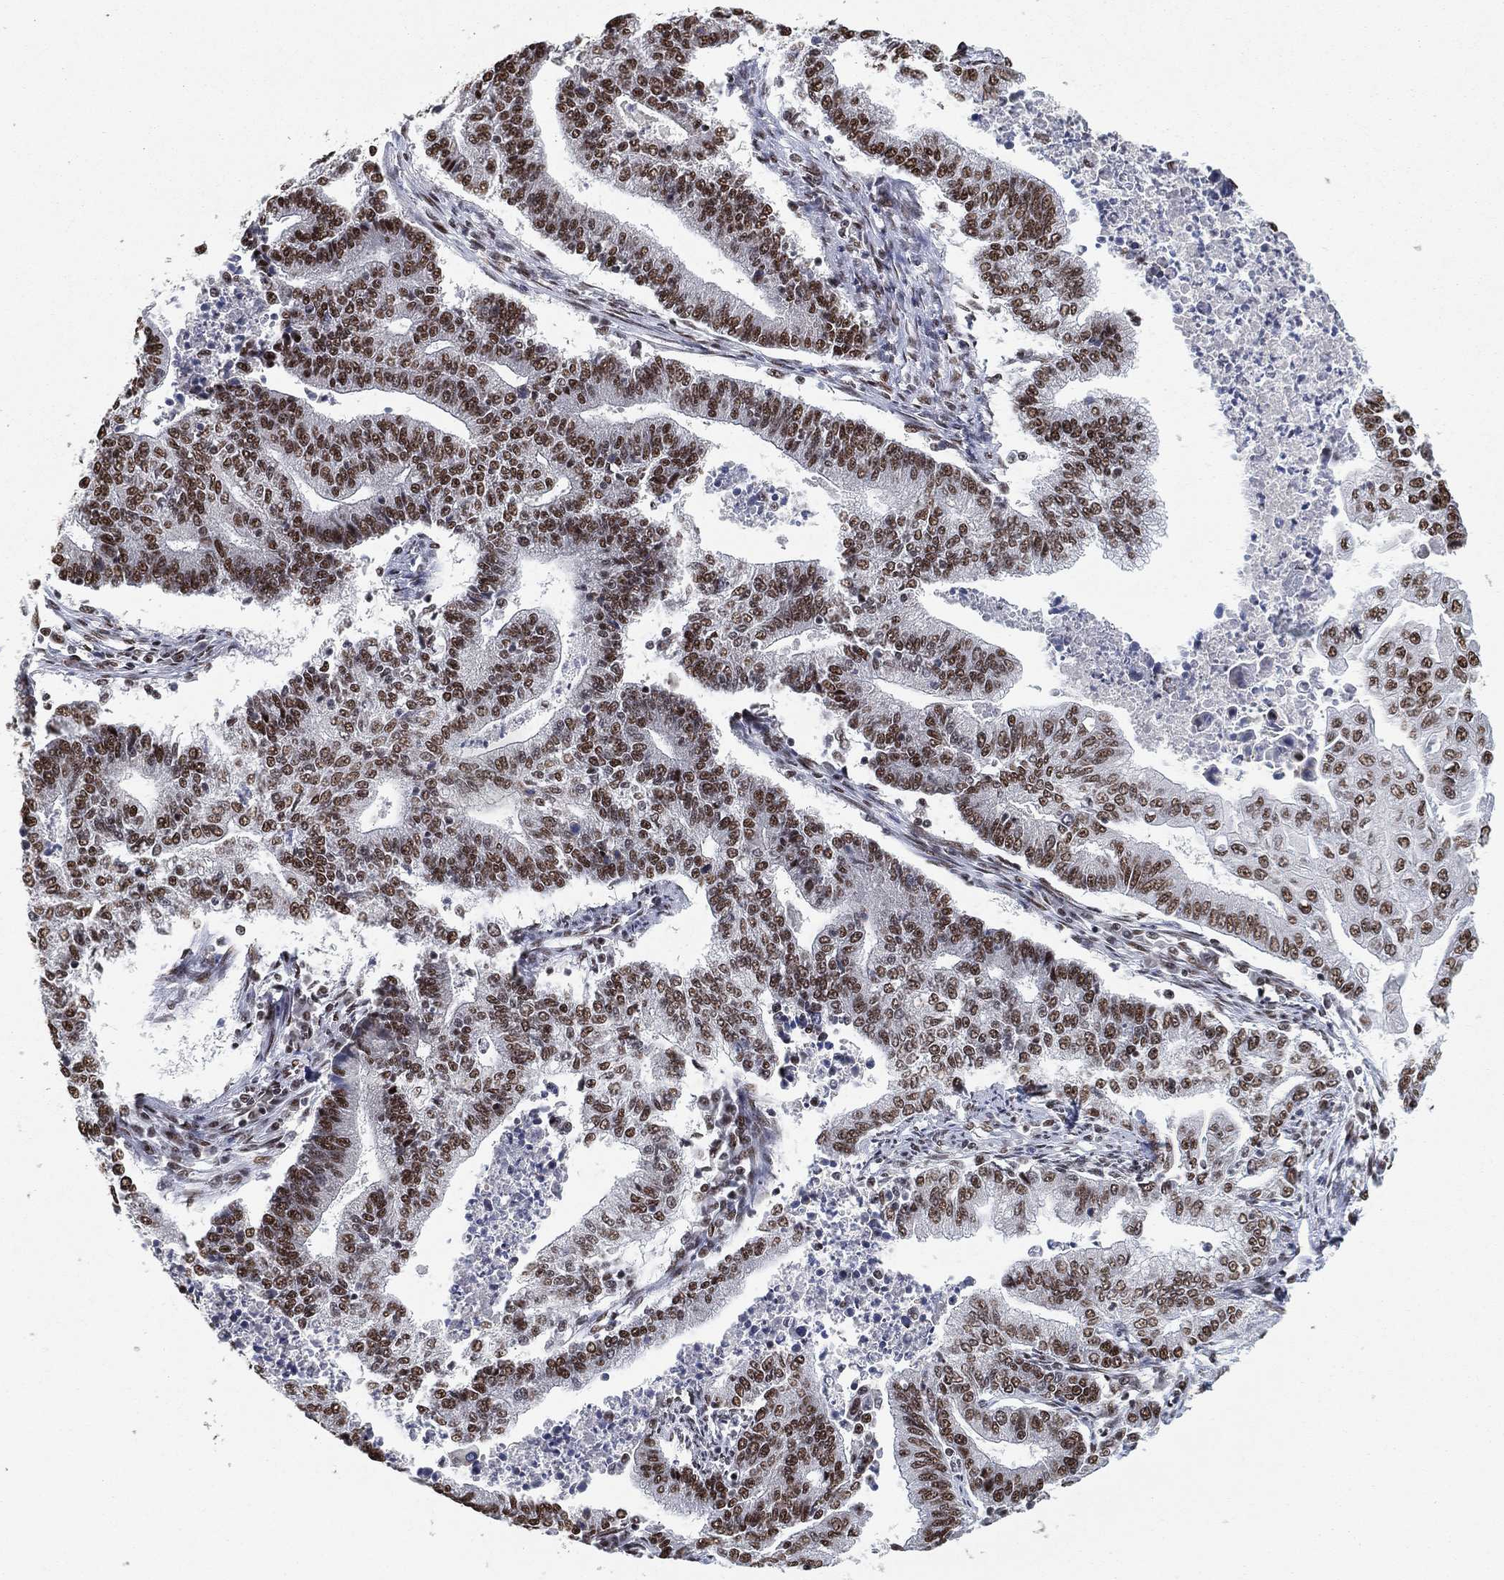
{"staining": {"intensity": "moderate", "quantity": ">75%", "location": "nuclear"}, "tissue": "endometrial cancer", "cell_type": "Tumor cells", "image_type": "cancer", "snomed": [{"axis": "morphology", "description": "Adenocarcinoma, NOS"}, {"axis": "topography", "description": "Uterus"}, {"axis": "topography", "description": "Endometrium"}], "caption": "Adenocarcinoma (endometrial) stained with DAB (3,3'-diaminobenzidine) IHC shows medium levels of moderate nuclear staining in approximately >75% of tumor cells.", "gene": "DDX27", "patient": {"sex": "female", "age": 54}}